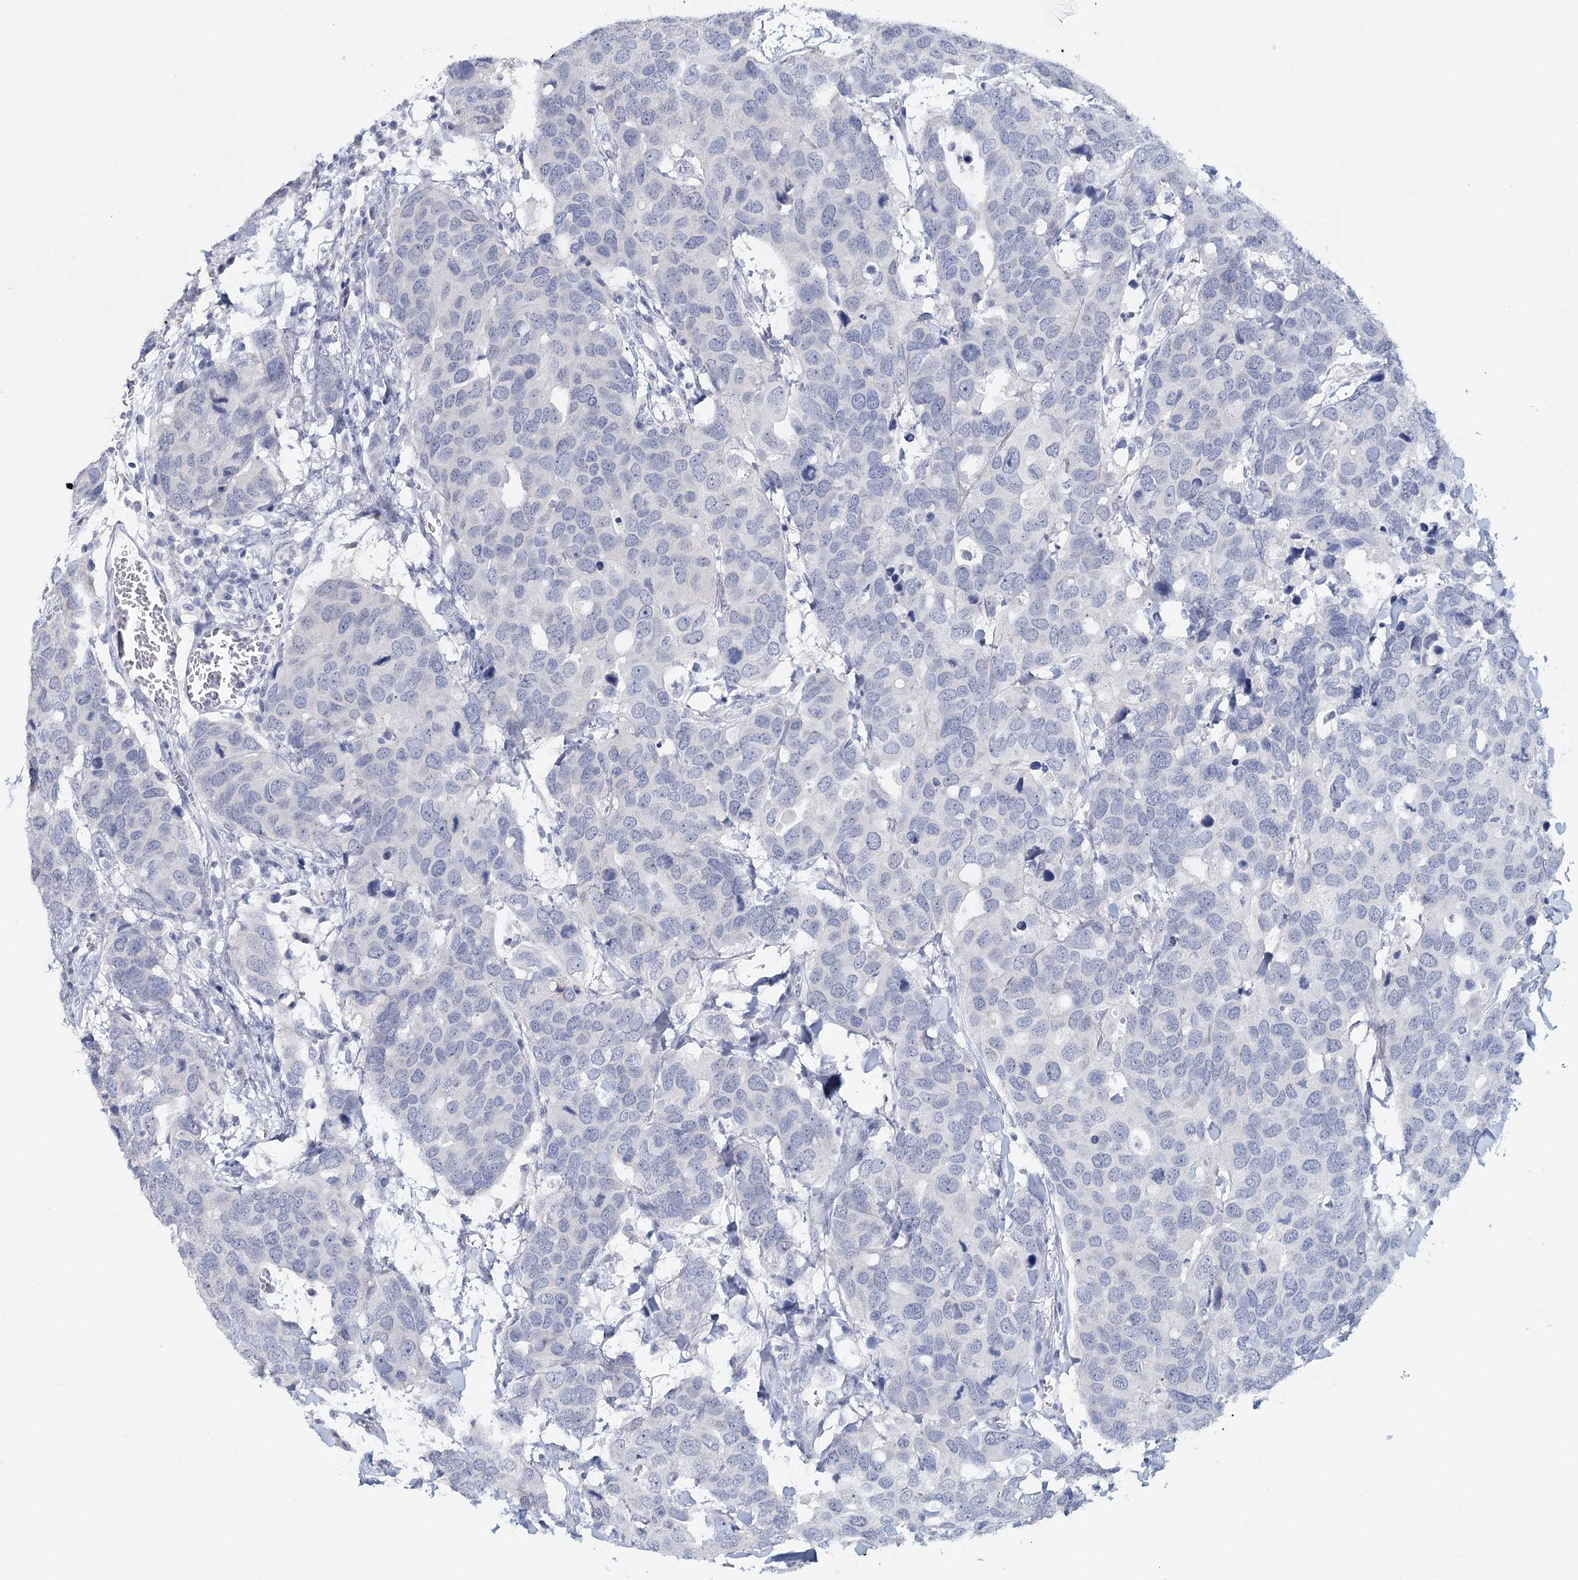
{"staining": {"intensity": "negative", "quantity": "none", "location": "none"}, "tissue": "breast cancer", "cell_type": "Tumor cells", "image_type": "cancer", "snomed": [{"axis": "morphology", "description": "Duct carcinoma"}, {"axis": "topography", "description": "Breast"}], "caption": "This is an immunohistochemistry (IHC) histopathology image of human breast cancer (invasive ductal carcinoma). There is no positivity in tumor cells.", "gene": "HSPA4L", "patient": {"sex": "female", "age": 83}}